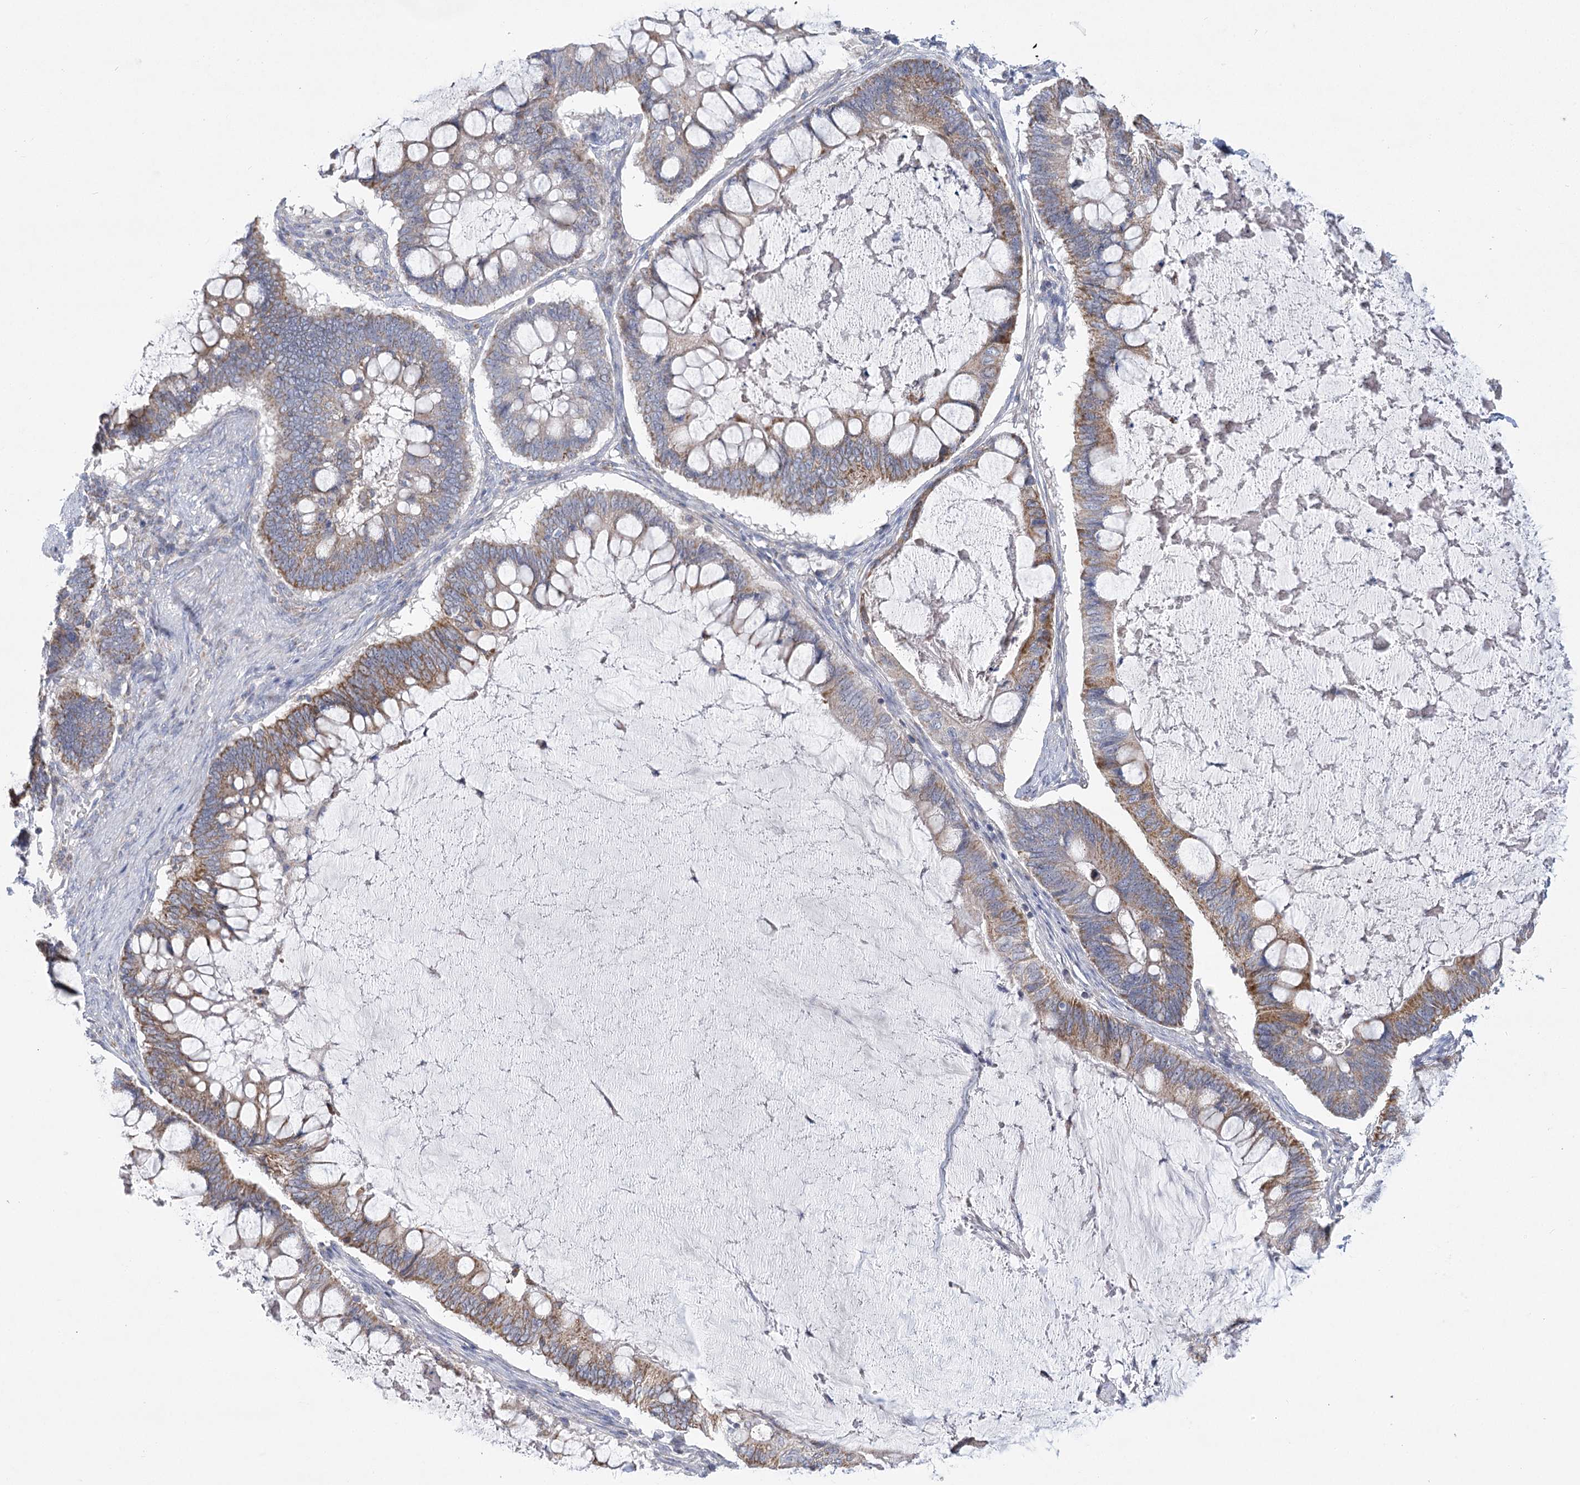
{"staining": {"intensity": "moderate", "quantity": "25%-75%", "location": "cytoplasmic/membranous"}, "tissue": "ovarian cancer", "cell_type": "Tumor cells", "image_type": "cancer", "snomed": [{"axis": "morphology", "description": "Cystadenocarcinoma, mucinous, NOS"}, {"axis": "topography", "description": "Ovary"}], "caption": "DAB immunohistochemical staining of human mucinous cystadenocarcinoma (ovarian) displays moderate cytoplasmic/membranous protein expression in about 25%-75% of tumor cells.", "gene": "SNX7", "patient": {"sex": "female", "age": 61}}